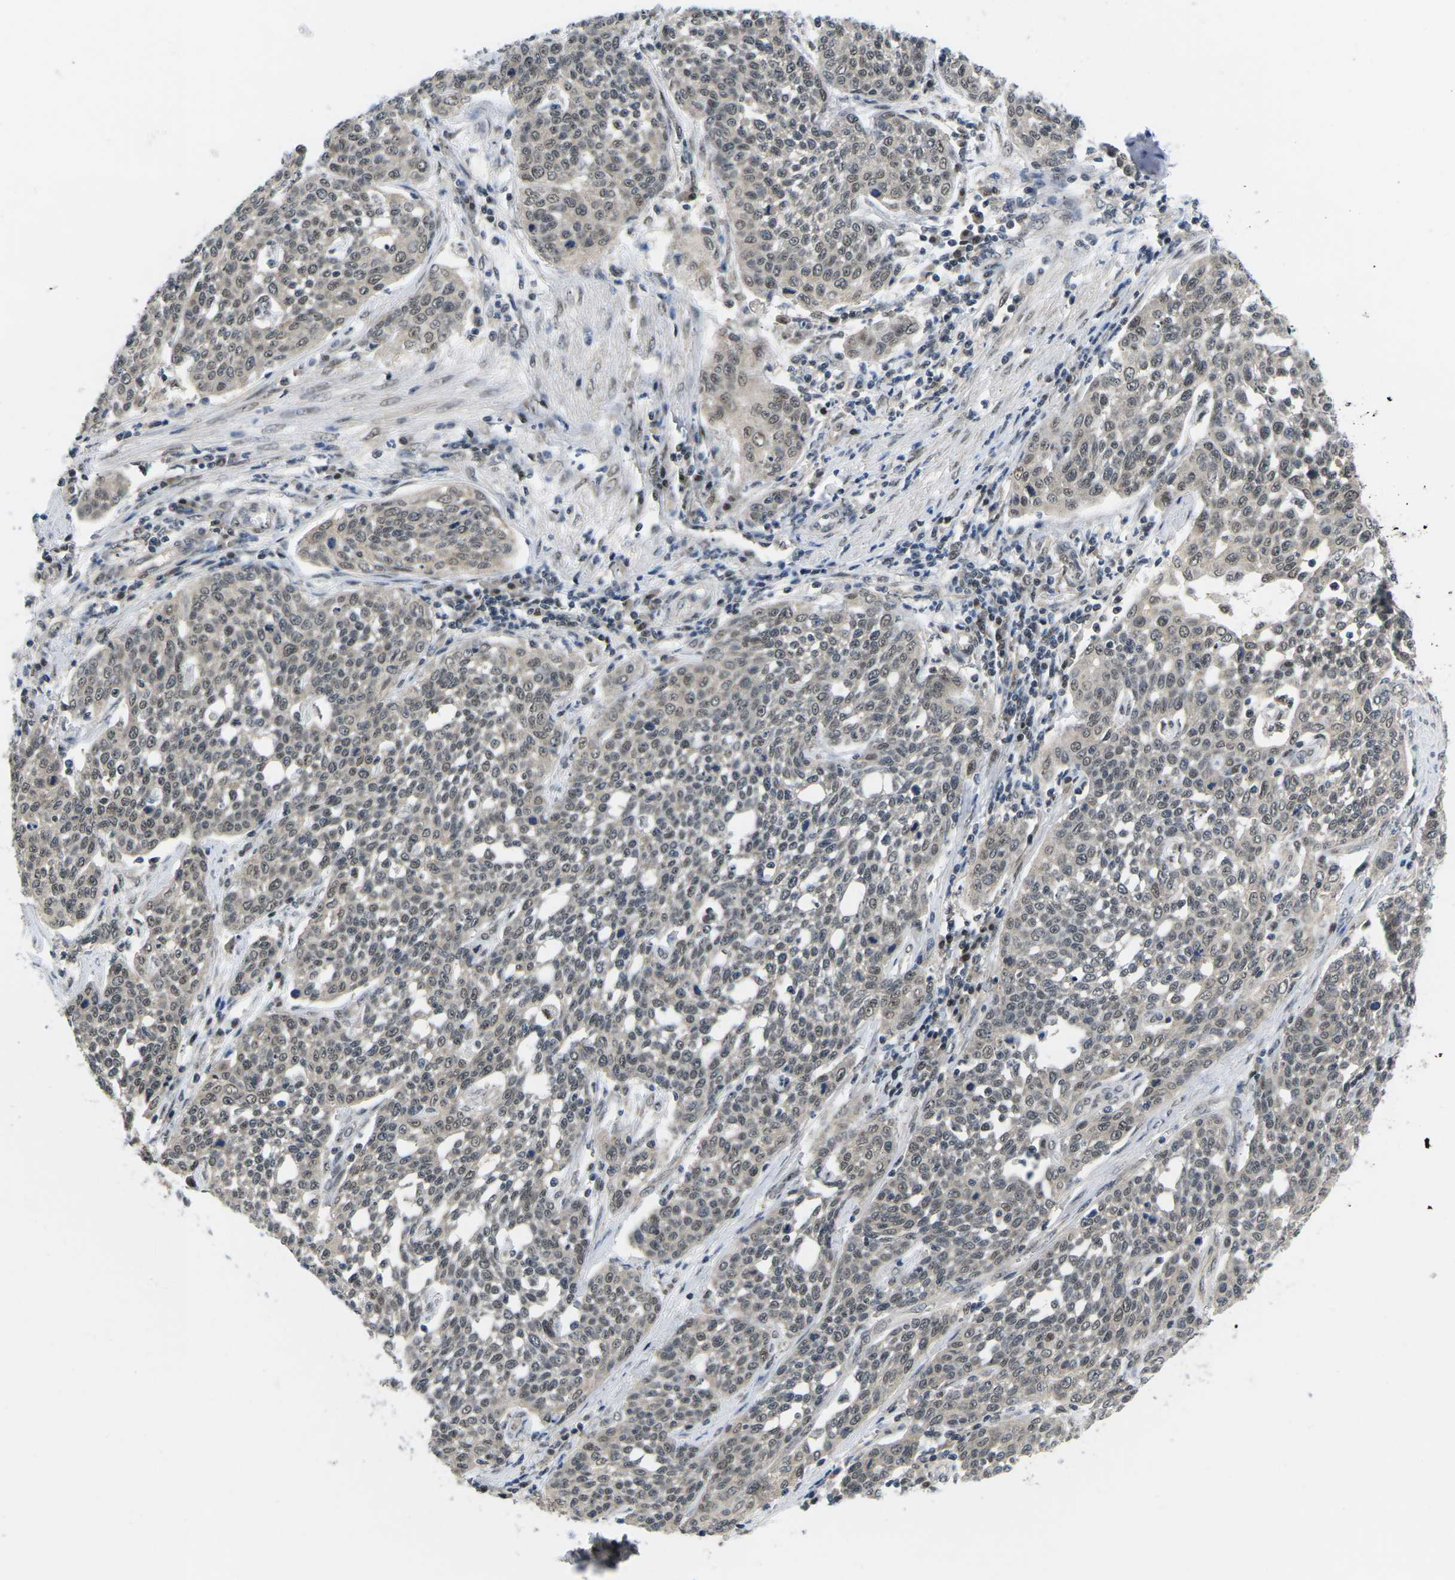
{"staining": {"intensity": "weak", "quantity": ">75%", "location": "cytoplasmic/membranous,nuclear"}, "tissue": "cervical cancer", "cell_type": "Tumor cells", "image_type": "cancer", "snomed": [{"axis": "morphology", "description": "Squamous cell carcinoma, NOS"}, {"axis": "topography", "description": "Cervix"}], "caption": "Brown immunohistochemical staining in cervical cancer (squamous cell carcinoma) demonstrates weak cytoplasmic/membranous and nuclear positivity in about >75% of tumor cells.", "gene": "UBA7", "patient": {"sex": "female", "age": 34}}